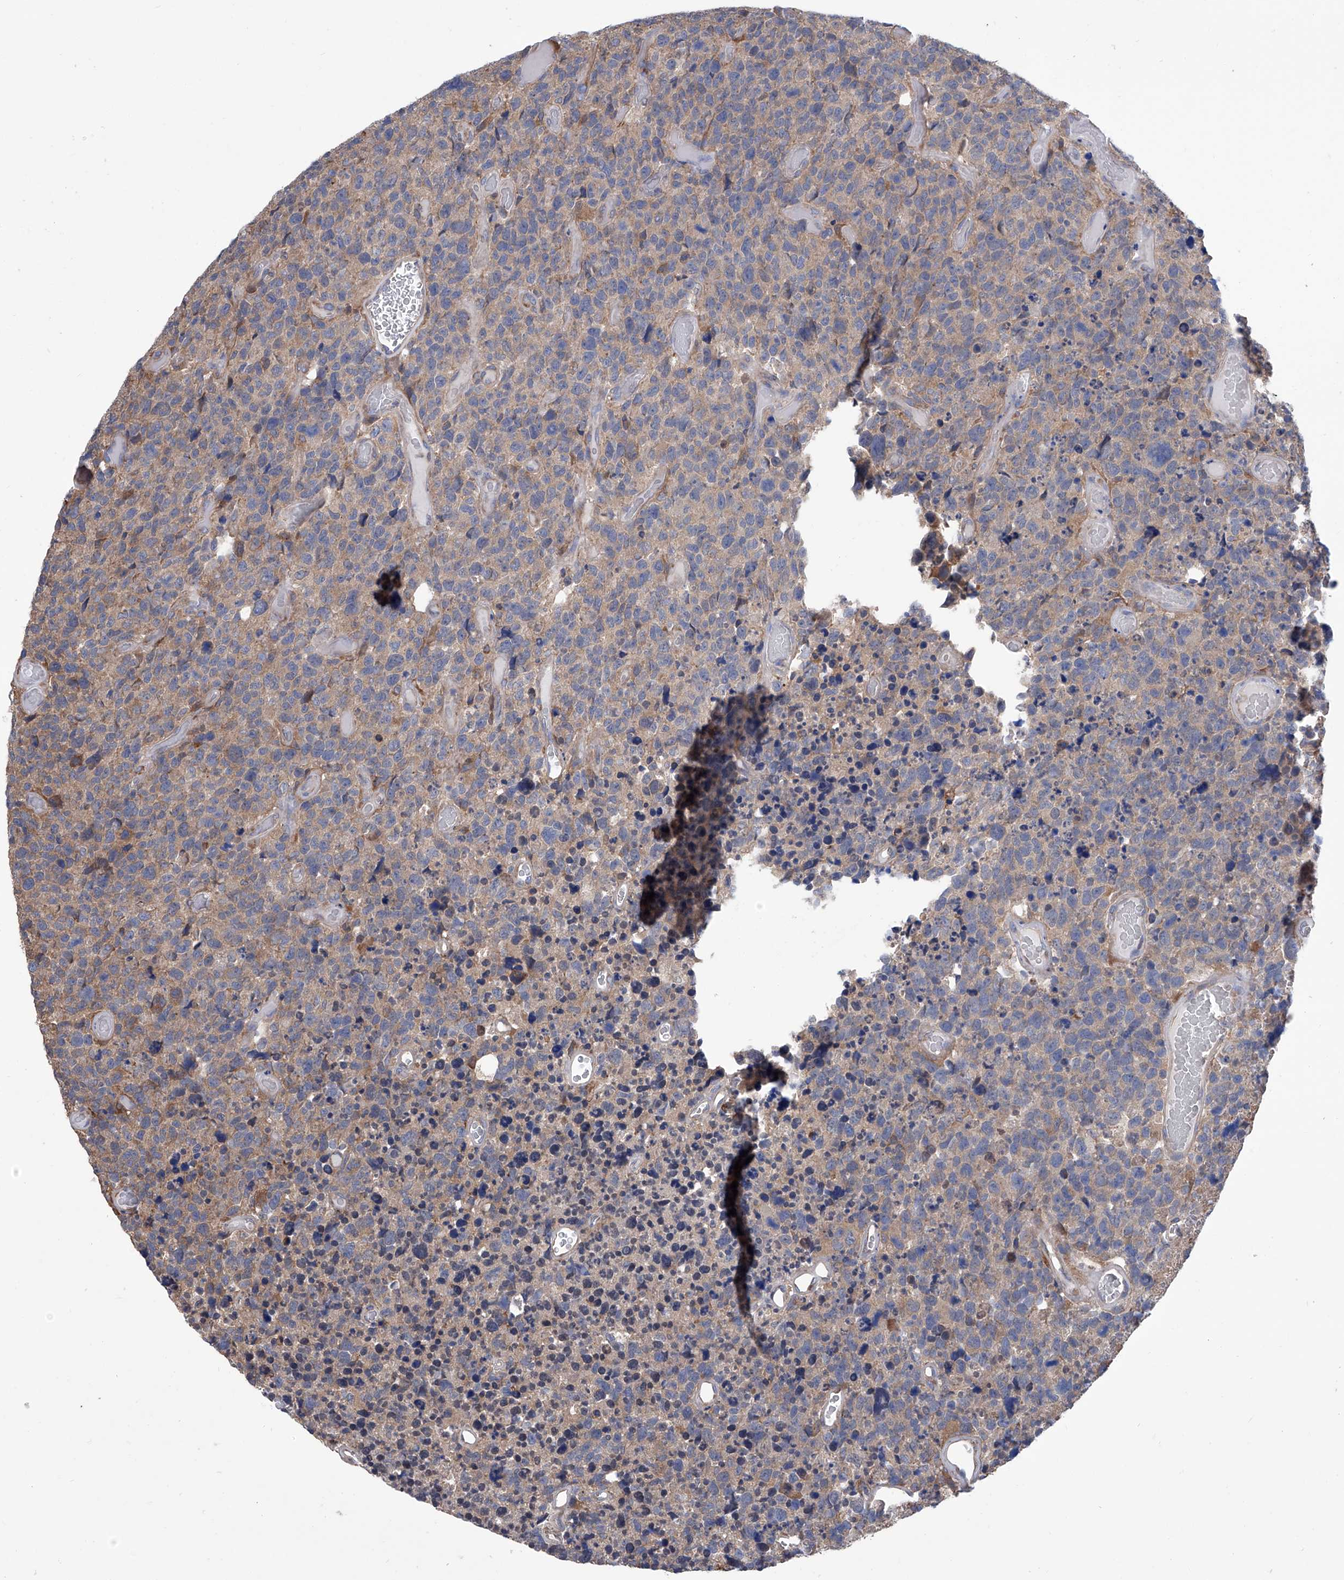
{"staining": {"intensity": "negative", "quantity": "none", "location": "none"}, "tissue": "glioma", "cell_type": "Tumor cells", "image_type": "cancer", "snomed": [{"axis": "morphology", "description": "Glioma, malignant, High grade"}, {"axis": "topography", "description": "Brain"}], "caption": "The photomicrograph reveals no significant positivity in tumor cells of glioma. (DAB immunohistochemistry with hematoxylin counter stain).", "gene": "SMS", "patient": {"sex": "male", "age": 69}}